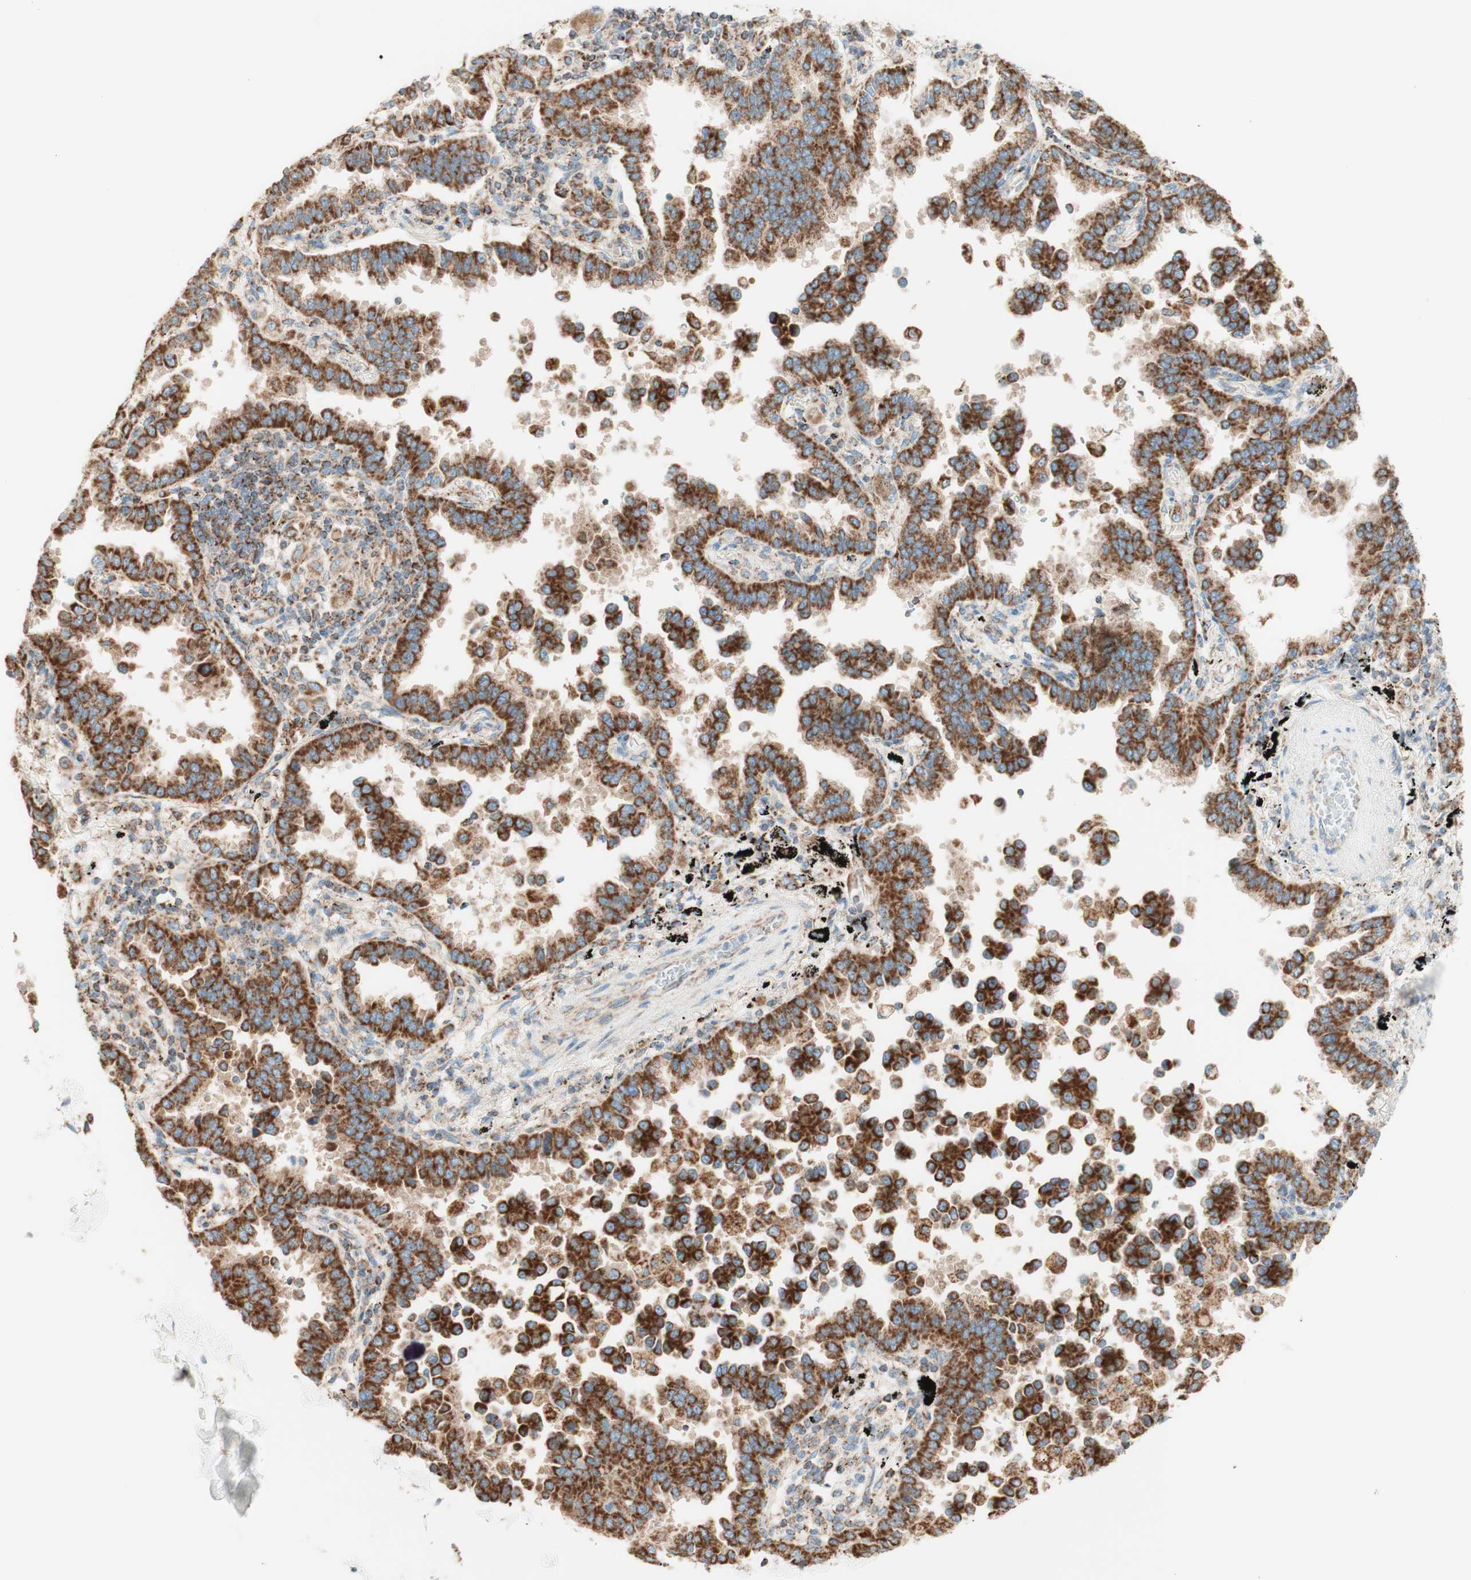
{"staining": {"intensity": "strong", "quantity": ">75%", "location": "cytoplasmic/membranous"}, "tissue": "lung cancer", "cell_type": "Tumor cells", "image_type": "cancer", "snomed": [{"axis": "morphology", "description": "Normal tissue, NOS"}, {"axis": "morphology", "description": "Adenocarcinoma, NOS"}, {"axis": "topography", "description": "Lung"}], "caption": "IHC staining of lung cancer (adenocarcinoma), which reveals high levels of strong cytoplasmic/membranous staining in about >75% of tumor cells indicating strong cytoplasmic/membranous protein expression. The staining was performed using DAB (3,3'-diaminobenzidine) (brown) for protein detection and nuclei were counterstained in hematoxylin (blue).", "gene": "TOMM20", "patient": {"sex": "male", "age": 59}}